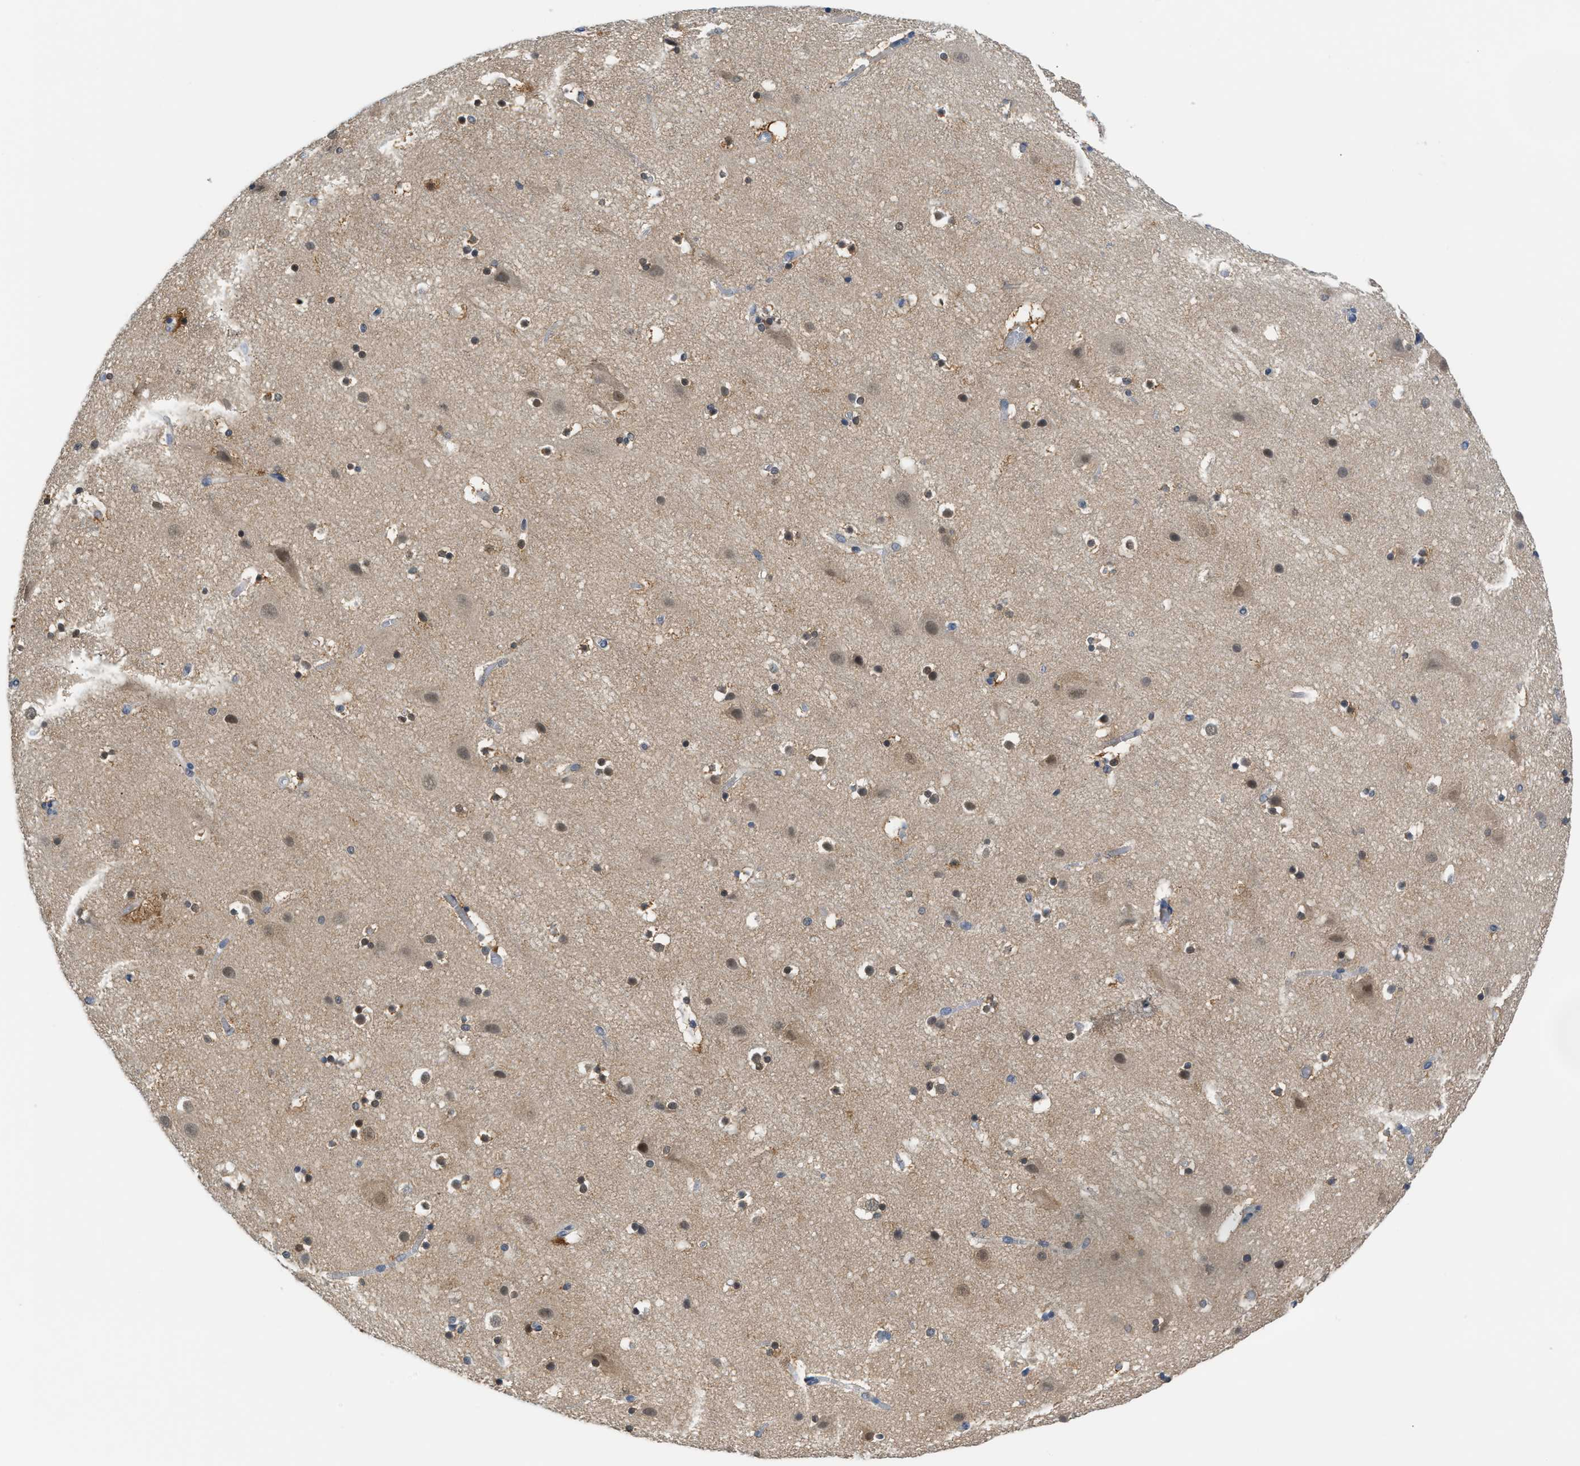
{"staining": {"intensity": "strong", "quantity": ">75%", "location": "cytoplasmic/membranous"}, "tissue": "cerebral cortex", "cell_type": "Endothelial cells", "image_type": "normal", "snomed": [{"axis": "morphology", "description": "Normal tissue, NOS"}, {"axis": "topography", "description": "Cerebral cortex"}], "caption": "Immunohistochemical staining of benign cerebral cortex reveals high levels of strong cytoplasmic/membranous expression in about >75% of endothelial cells. (Stains: DAB in brown, nuclei in blue, Microscopy: brightfield microscopy at high magnification).", "gene": "PSAT1", "patient": {"sex": "male", "age": 45}}